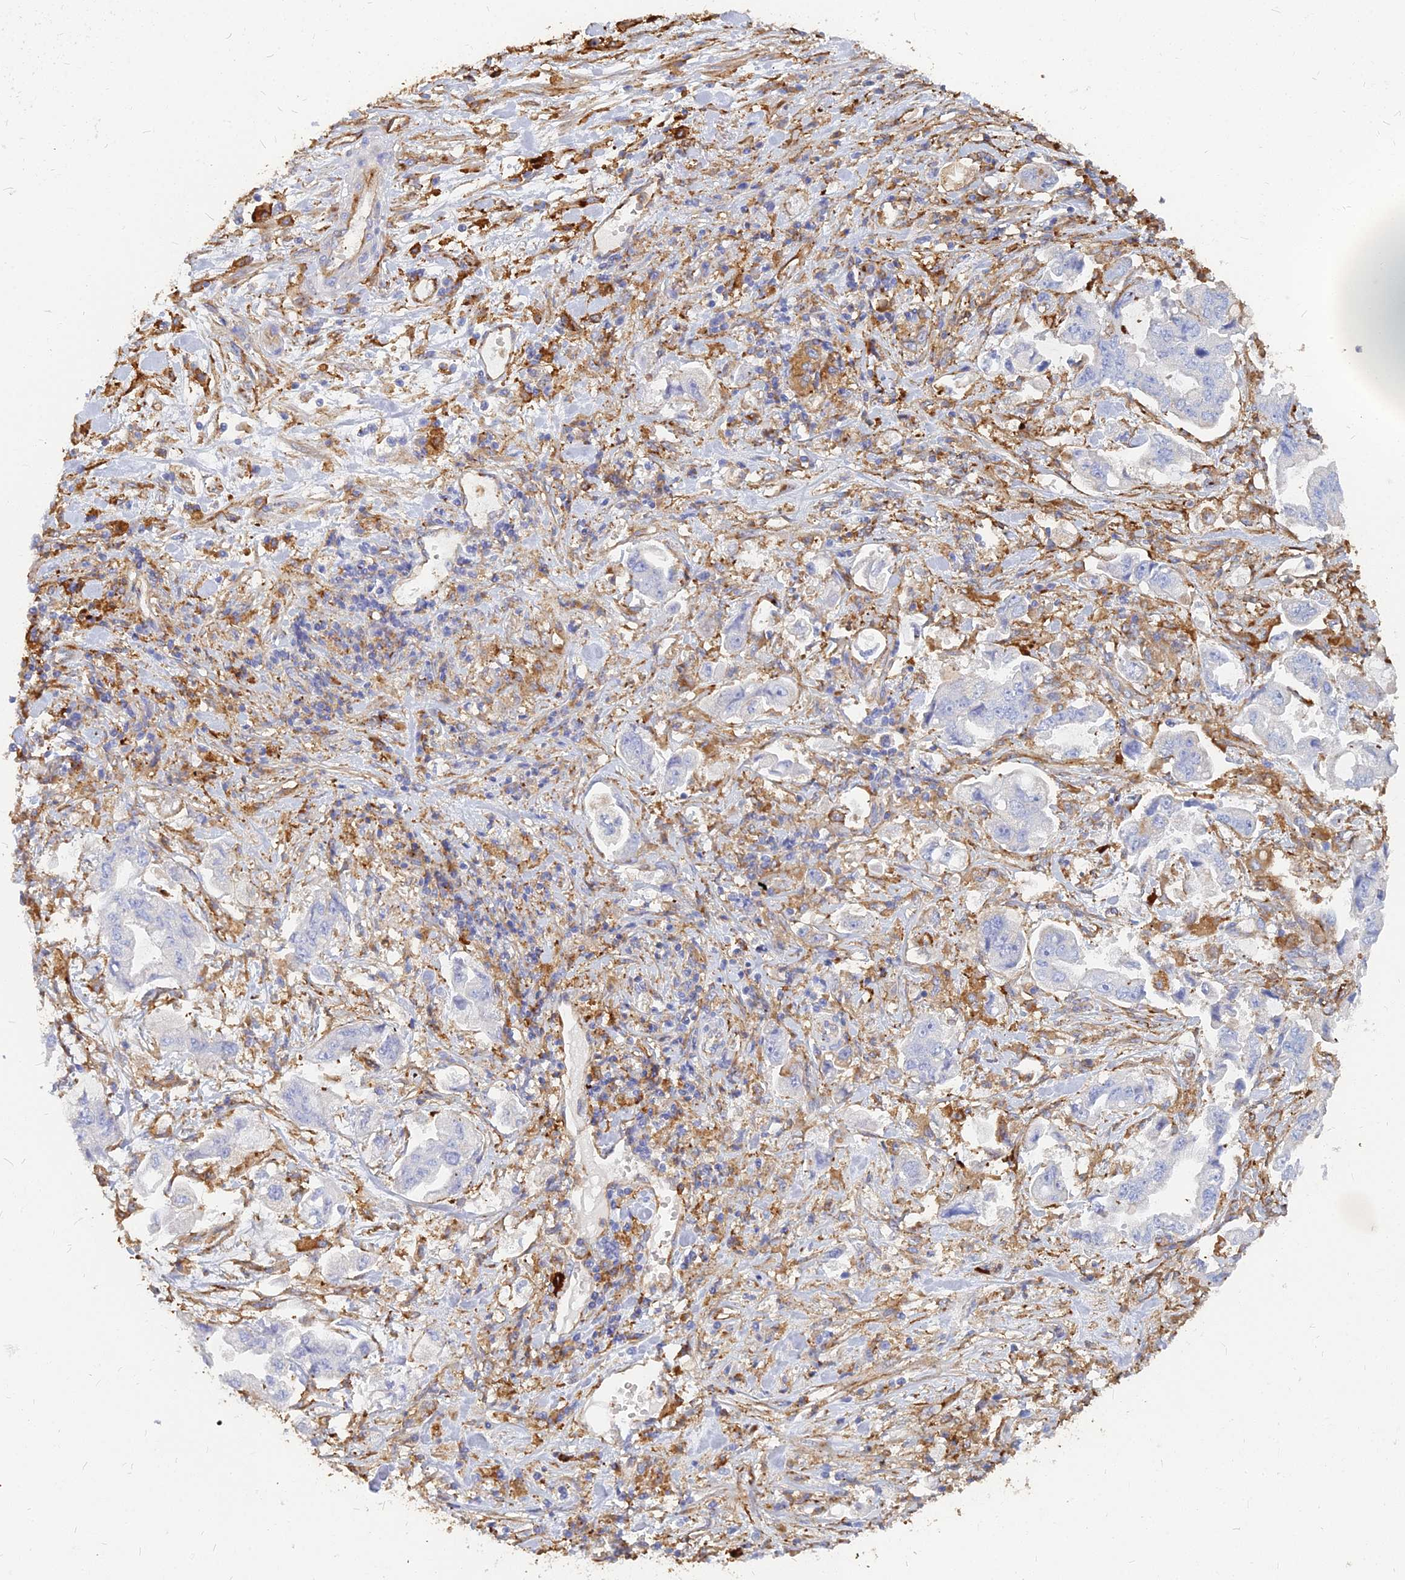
{"staining": {"intensity": "negative", "quantity": "none", "location": "none"}, "tissue": "stomach cancer", "cell_type": "Tumor cells", "image_type": "cancer", "snomed": [{"axis": "morphology", "description": "Adenocarcinoma, NOS"}, {"axis": "topography", "description": "Stomach"}], "caption": "The immunohistochemistry (IHC) photomicrograph has no significant positivity in tumor cells of stomach cancer (adenocarcinoma) tissue.", "gene": "VAT1", "patient": {"sex": "male", "age": 62}}